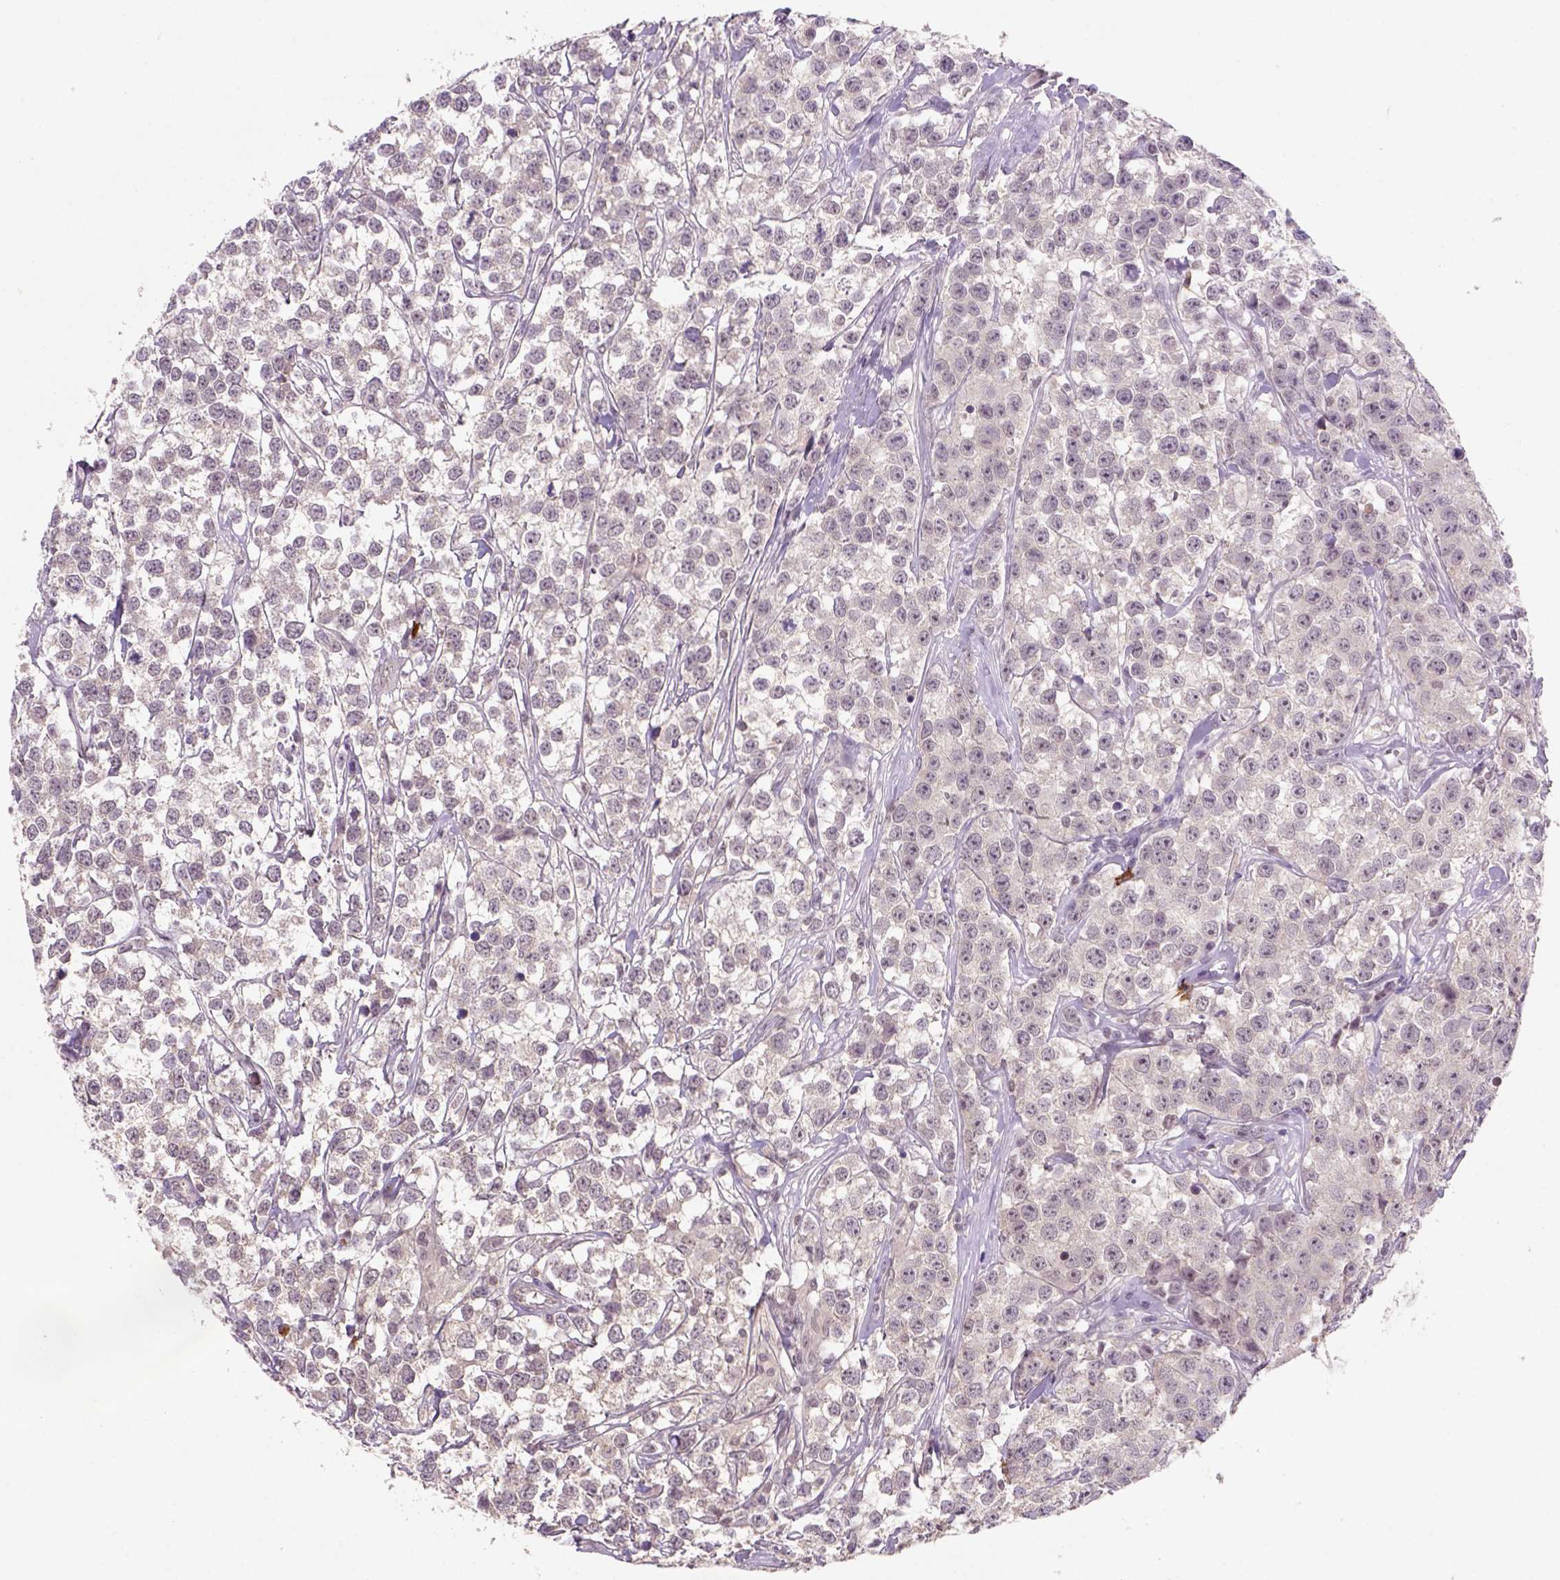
{"staining": {"intensity": "weak", "quantity": "25%-75%", "location": "cytoplasmic/membranous,nuclear"}, "tissue": "testis cancer", "cell_type": "Tumor cells", "image_type": "cancer", "snomed": [{"axis": "morphology", "description": "Seminoma, NOS"}, {"axis": "topography", "description": "Testis"}], "caption": "Brown immunohistochemical staining in human testis seminoma displays weak cytoplasmic/membranous and nuclear positivity in approximately 25%-75% of tumor cells. The staining is performed using DAB brown chromogen to label protein expression. The nuclei are counter-stained blue using hematoxylin.", "gene": "SCML4", "patient": {"sex": "male", "age": 59}}